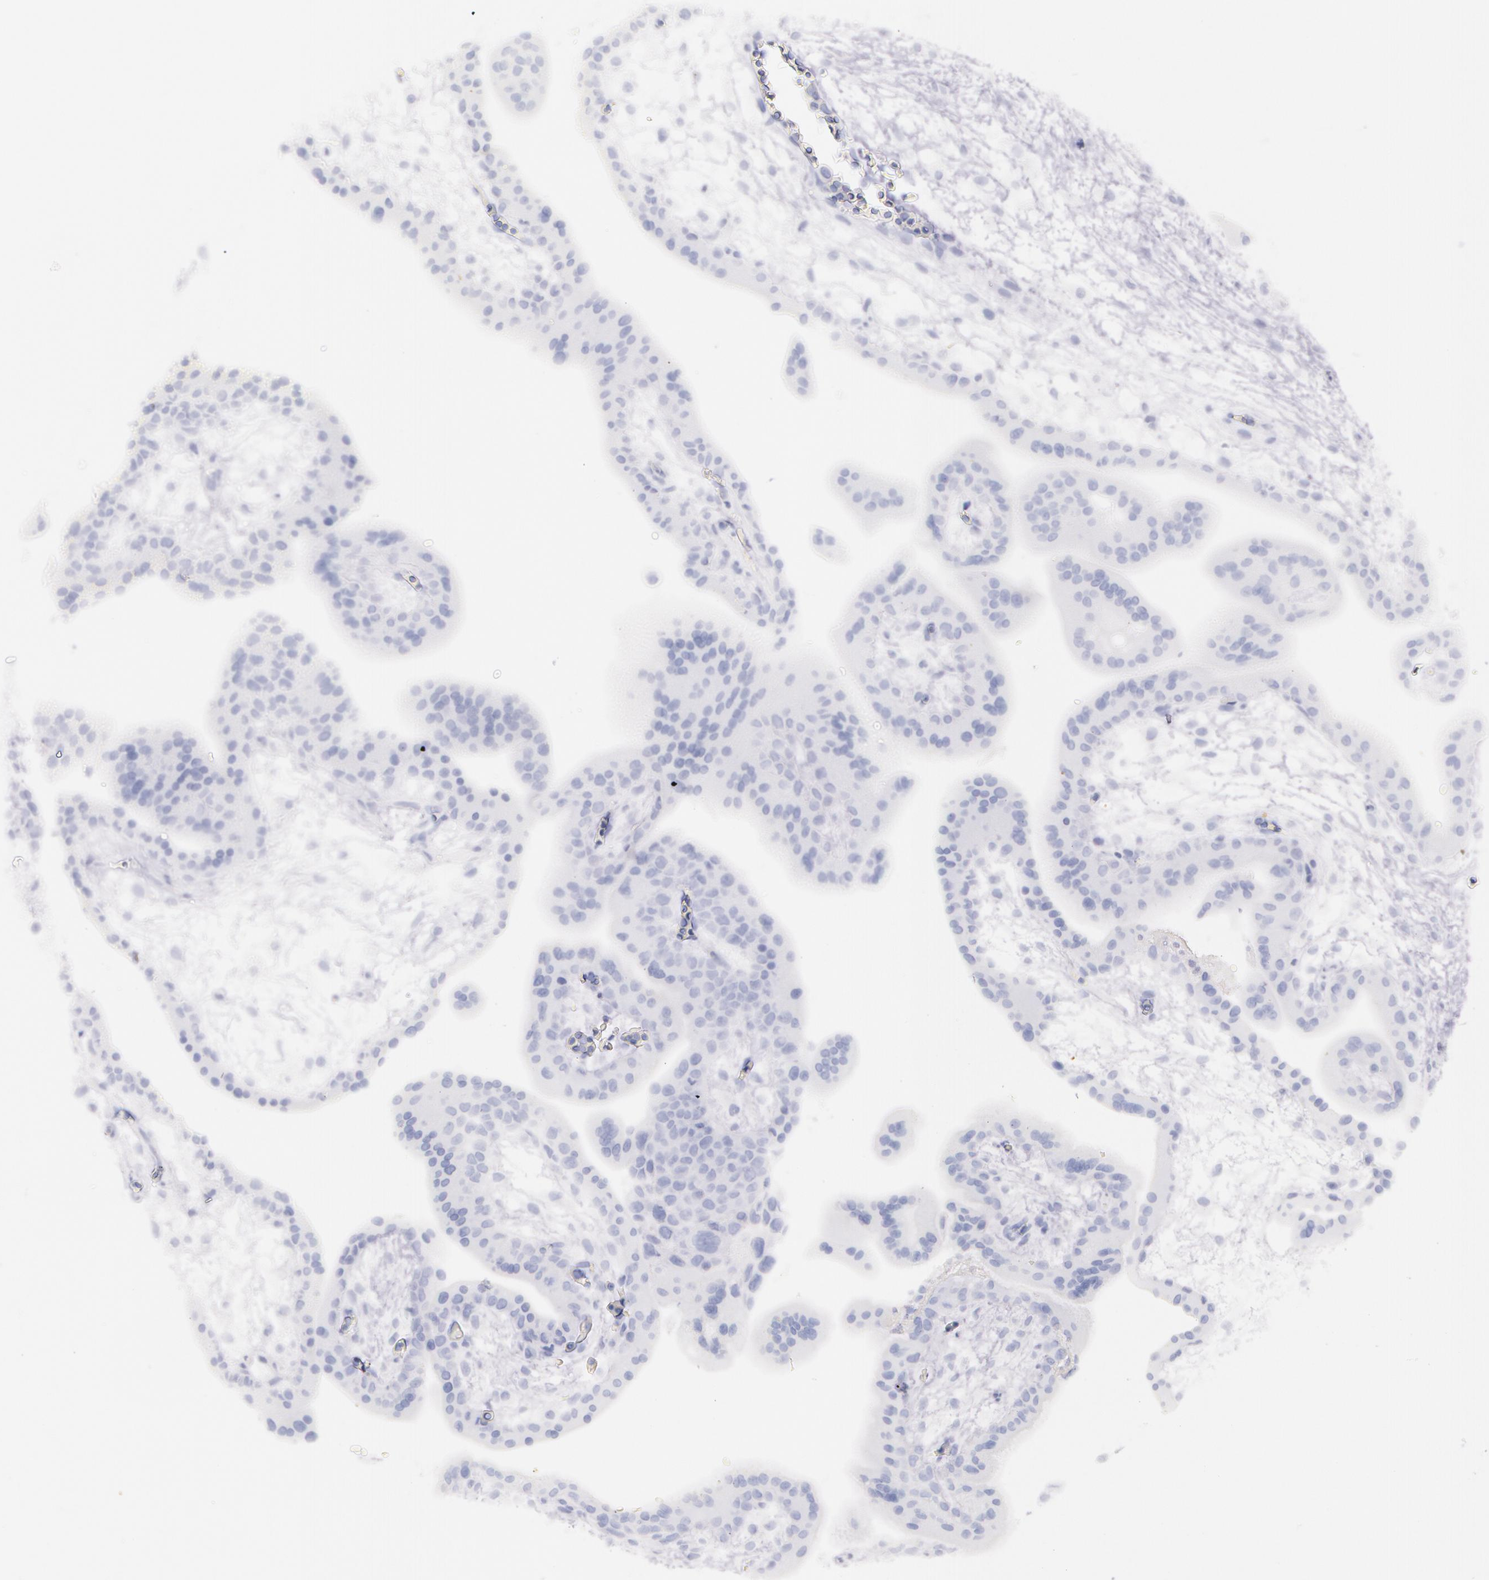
{"staining": {"intensity": "negative", "quantity": "none", "location": "none"}, "tissue": "placenta", "cell_type": "Decidual cells", "image_type": "normal", "snomed": [{"axis": "morphology", "description": "Normal tissue, NOS"}, {"axis": "topography", "description": "Placenta"}], "caption": "This is an immunohistochemistry (IHC) histopathology image of normal human placenta. There is no staining in decidual cells.", "gene": "ASCC2", "patient": {"sex": "female", "age": 35}}